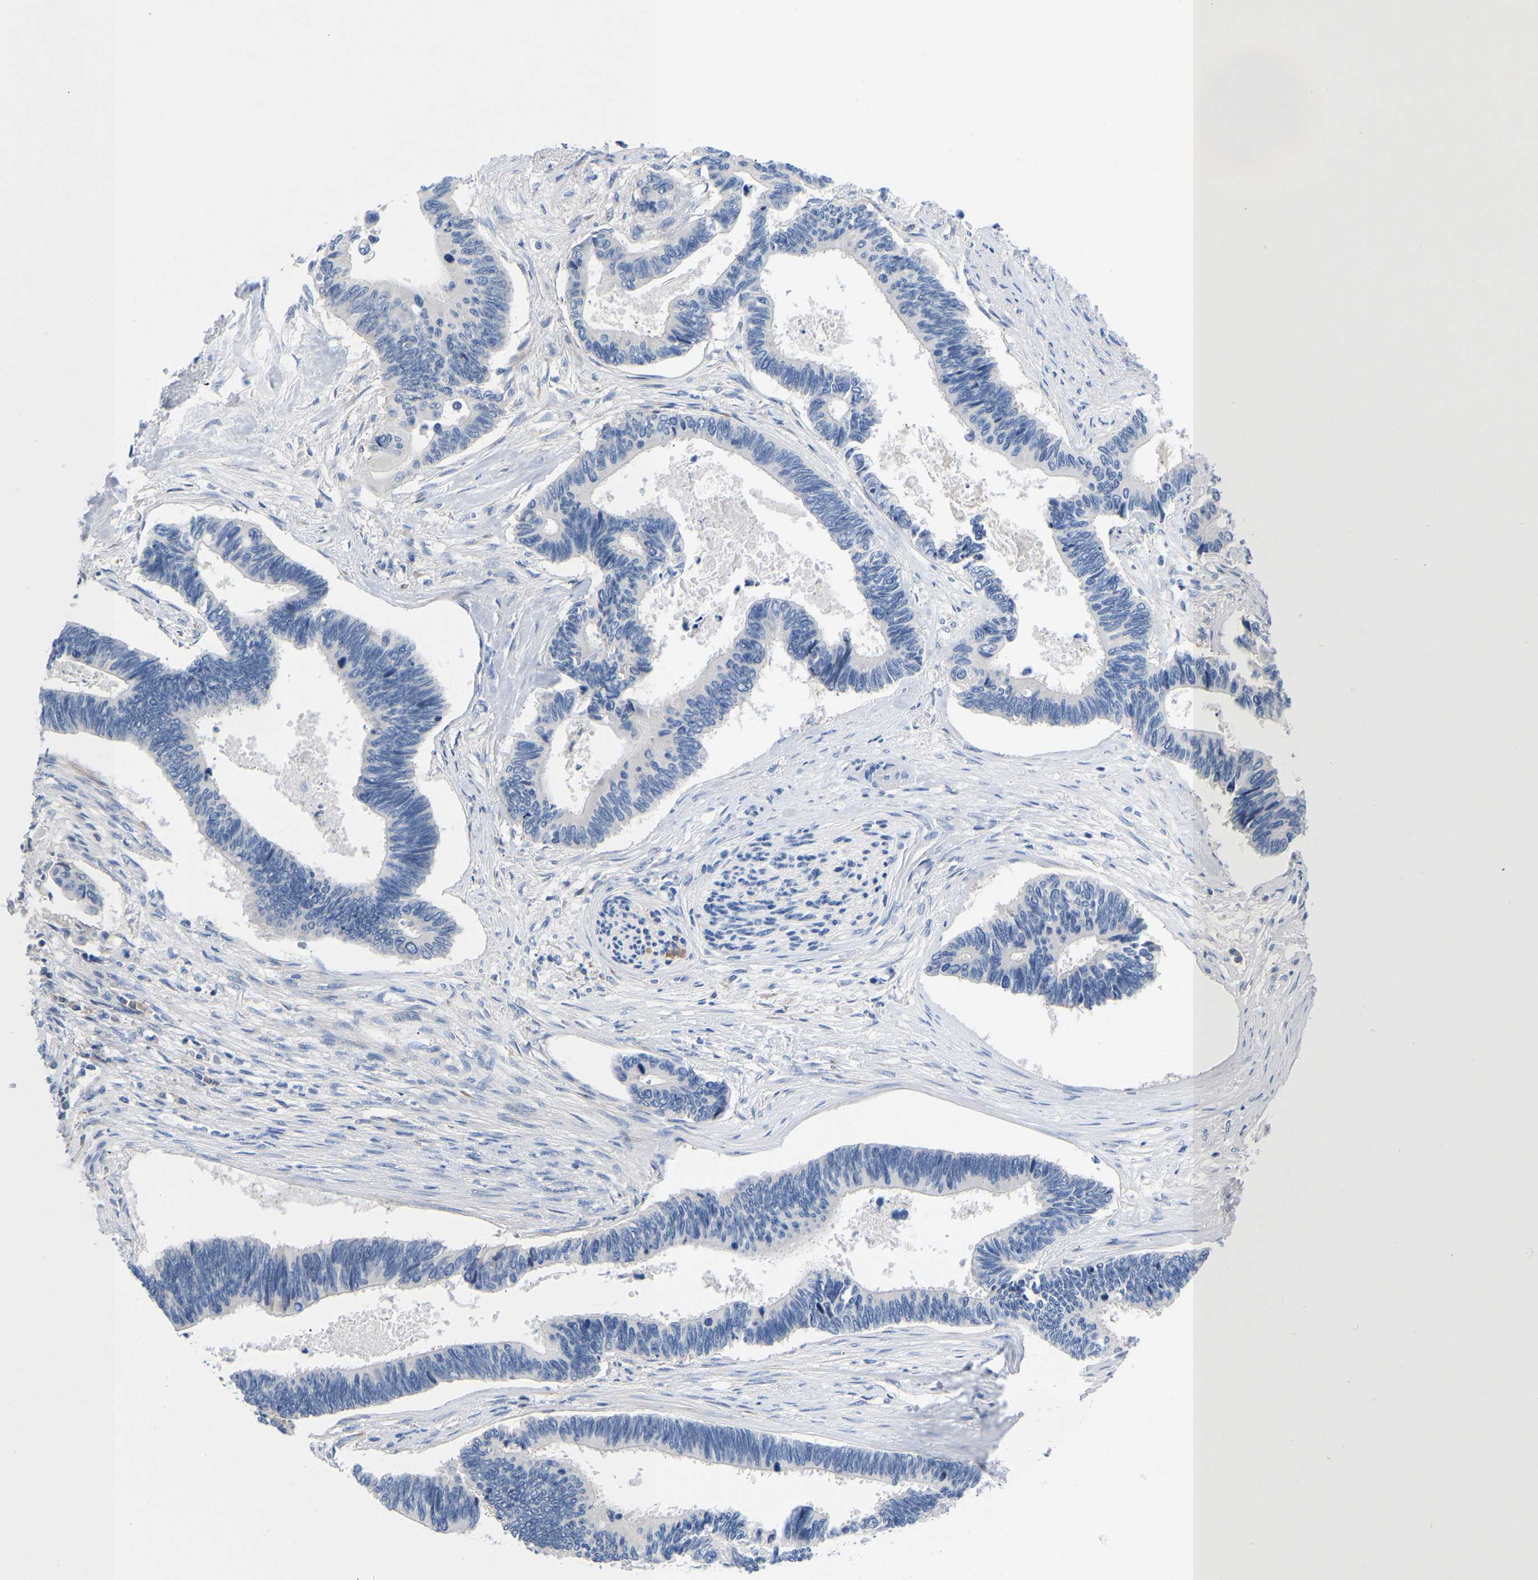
{"staining": {"intensity": "negative", "quantity": "none", "location": "none"}, "tissue": "pancreatic cancer", "cell_type": "Tumor cells", "image_type": "cancer", "snomed": [{"axis": "morphology", "description": "Adenocarcinoma, NOS"}, {"axis": "topography", "description": "Pancreas"}], "caption": "A high-resolution image shows immunohistochemistry (IHC) staining of pancreatic cancer (adenocarcinoma), which displays no significant positivity in tumor cells.", "gene": "ABCA10", "patient": {"sex": "female", "age": 70}}